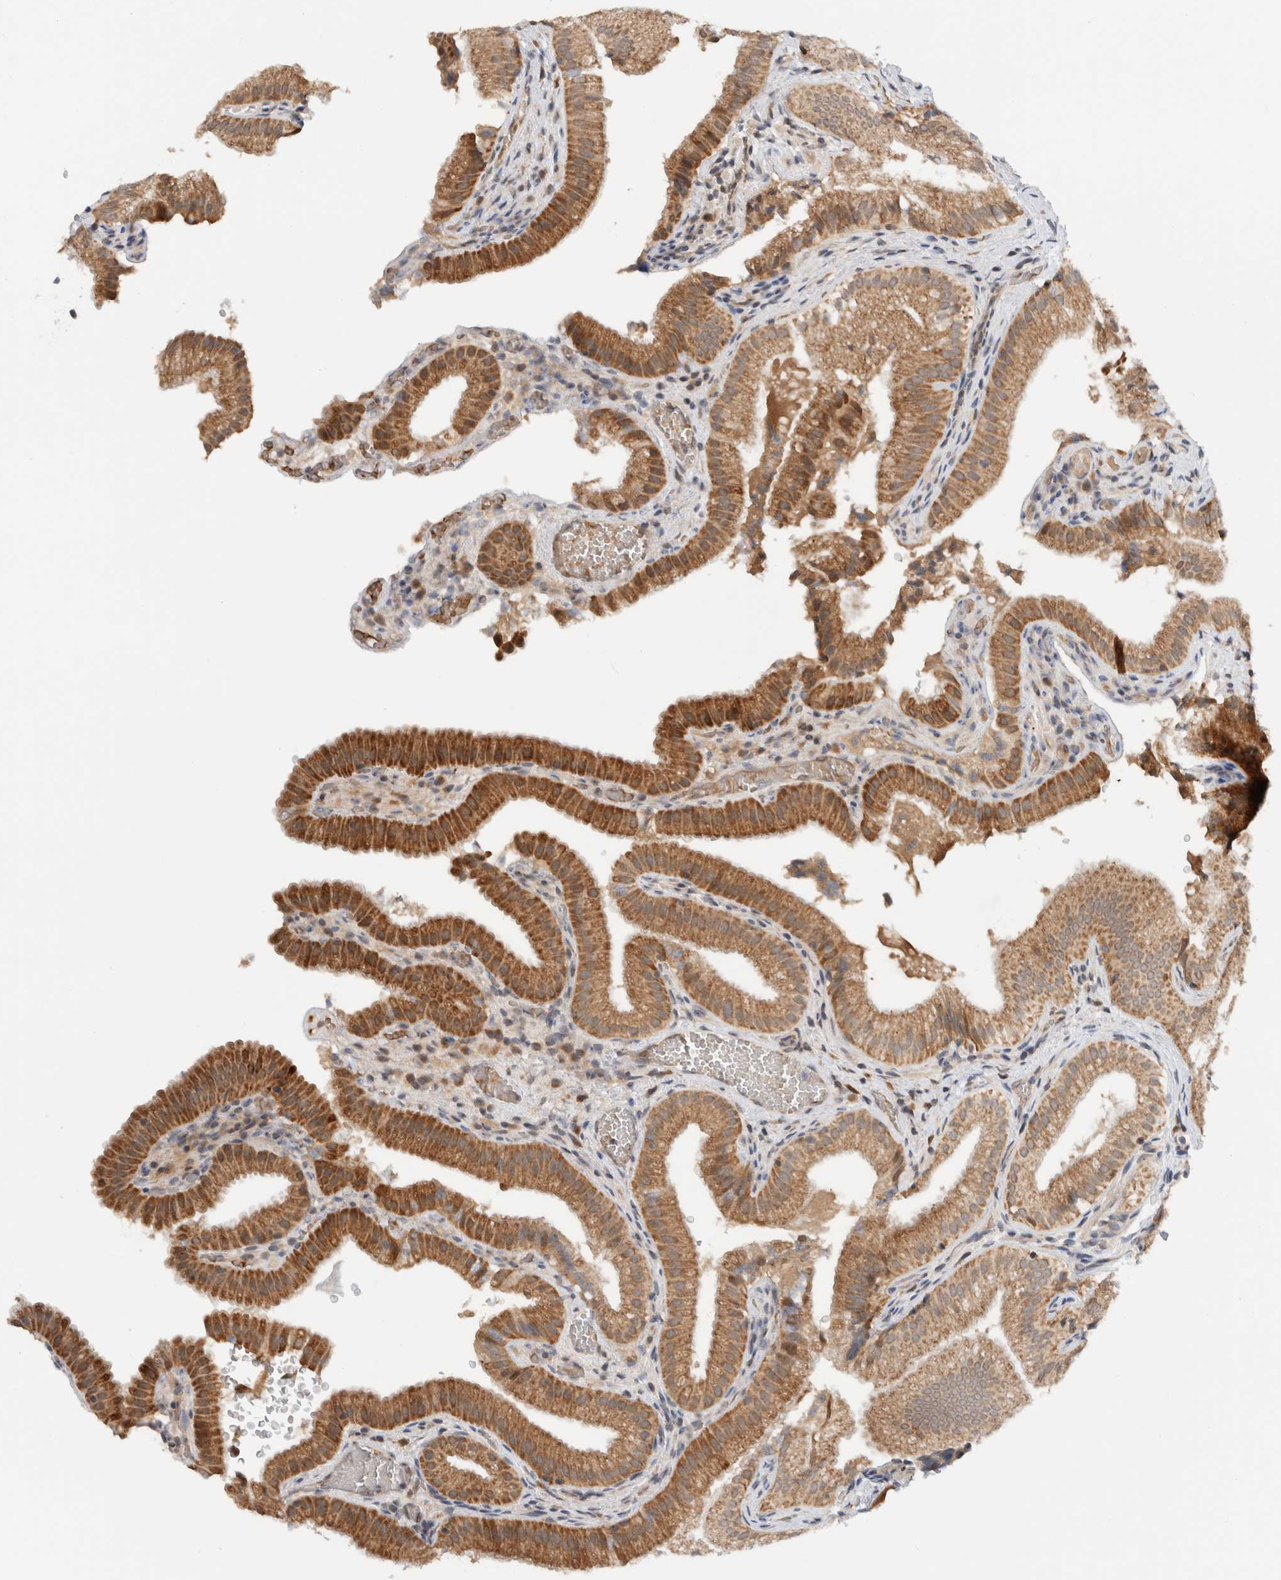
{"staining": {"intensity": "strong", "quantity": ">75%", "location": "cytoplasmic/membranous"}, "tissue": "gallbladder", "cell_type": "Glandular cells", "image_type": "normal", "snomed": [{"axis": "morphology", "description": "Normal tissue, NOS"}, {"axis": "topography", "description": "Gallbladder"}], "caption": "A micrograph of gallbladder stained for a protein shows strong cytoplasmic/membranous brown staining in glandular cells.", "gene": "CMC2", "patient": {"sex": "female", "age": 30}}